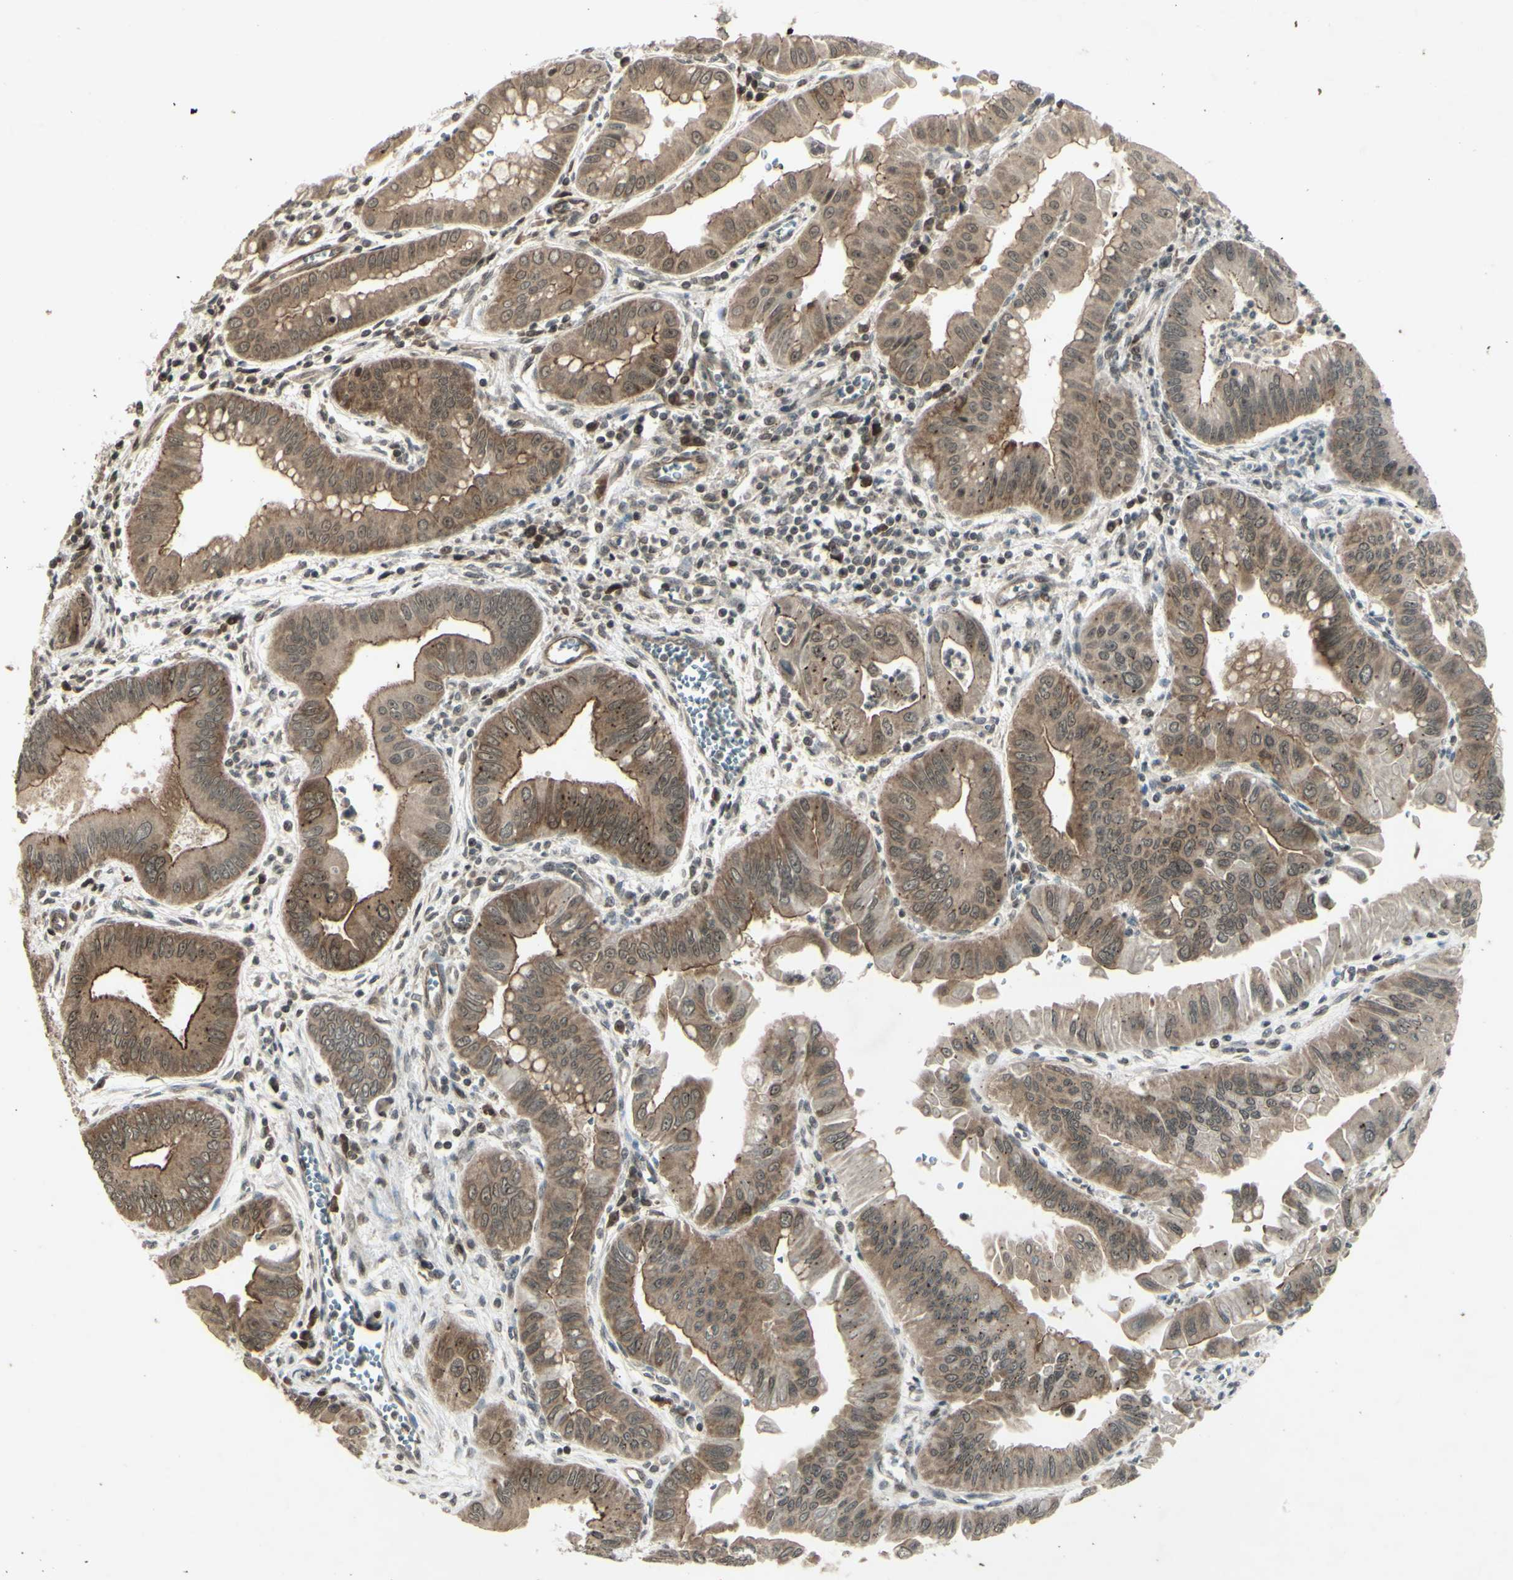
{"staining": {"intensity": "moderate", "quantity": ">75%", "location": "cytoplasmic/membranous"}, "tissue": "pancreatic cancer", "cell_type": "Tumor cells", "image_type": "cancer", "snomed": [{"axis": "morphology", "description": "Normal tissue, NOS"}, {"axis": "topography", "description": "Lymph node"}], "caption": "An image of pancreatic cancer stained for a protein displays moderate cytoplasmic/membranous brown staining in tumor cells.", "gene": "BLNK", "patient": {"sex": "male", "age": 50}}